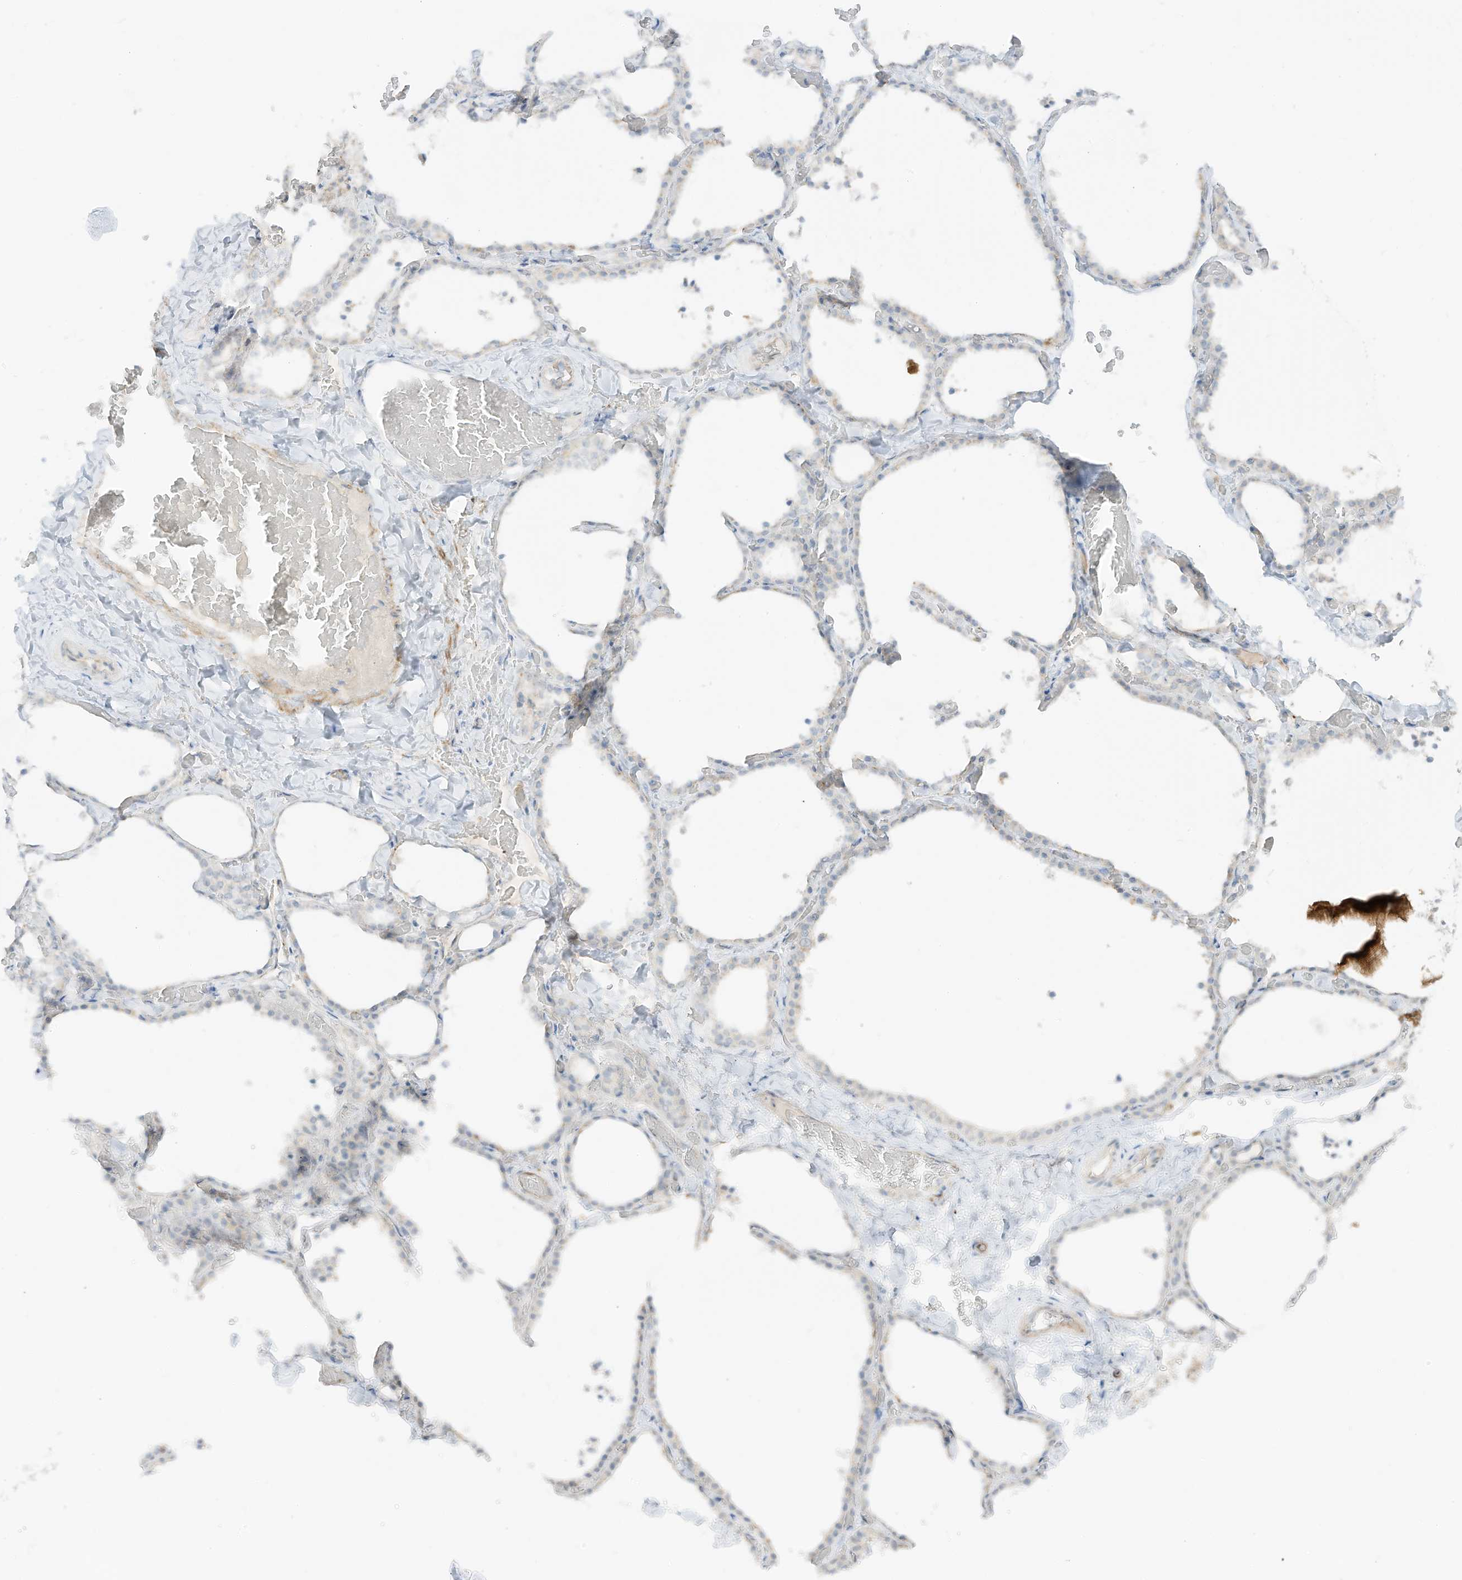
{"staining": {"intensity": "negative", "quantity": "none", "location": "none"}, "tissue": "thyroid gland", "cell_type": "Glandular cells", "image_type": "normal", "snomed": [{"axis": "morphology", "description": "Normal tissue, NOS"}, {"axis": "topography", "description": "Thyroid gland"}], "caption": "Photomicrograph shows no significant protein staining in glandular cells of unremarkable thyroid gland.", "gene": "C11orf87", "patient": {"sex": "female", "age": 22}}